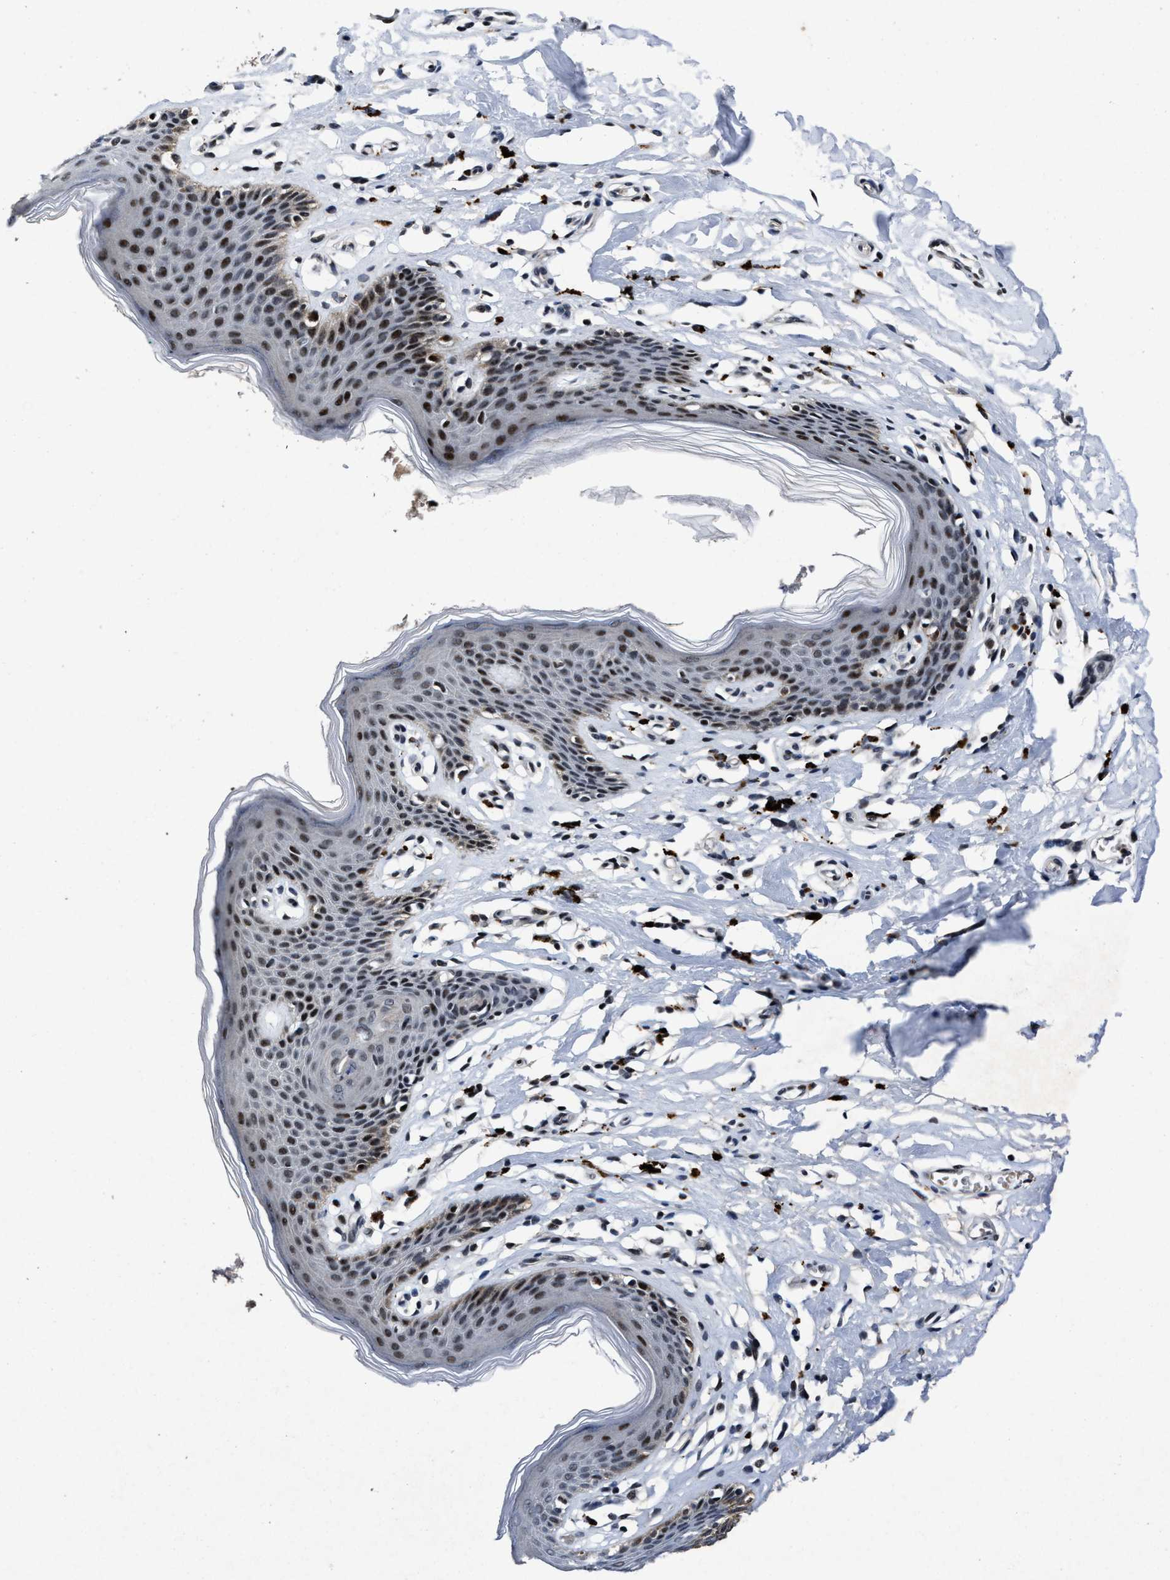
{"staining": {"intensity": "strong", "quantity": ">75%", "location": "nuclear"}, "tissue": "skin", "cell_type": "Epidermal cells", "image_type": "normal", "snomed": [{"axis": "morphology", "description": "Normal tissue, NOS"}, {"axis": "topography", "description": "Vulva"}], "caption": "Immunohistochemical staining of benign skin shows high levels of strong nuclear staining in approximately >75% of epidermal cells. The protein is stained brown, and the nuclei are stained in blue (DAB IHC with brightfield microscopy, high magnification).", "gene": "ZNF233", "patient": {"sex": "female", "age": 66}}